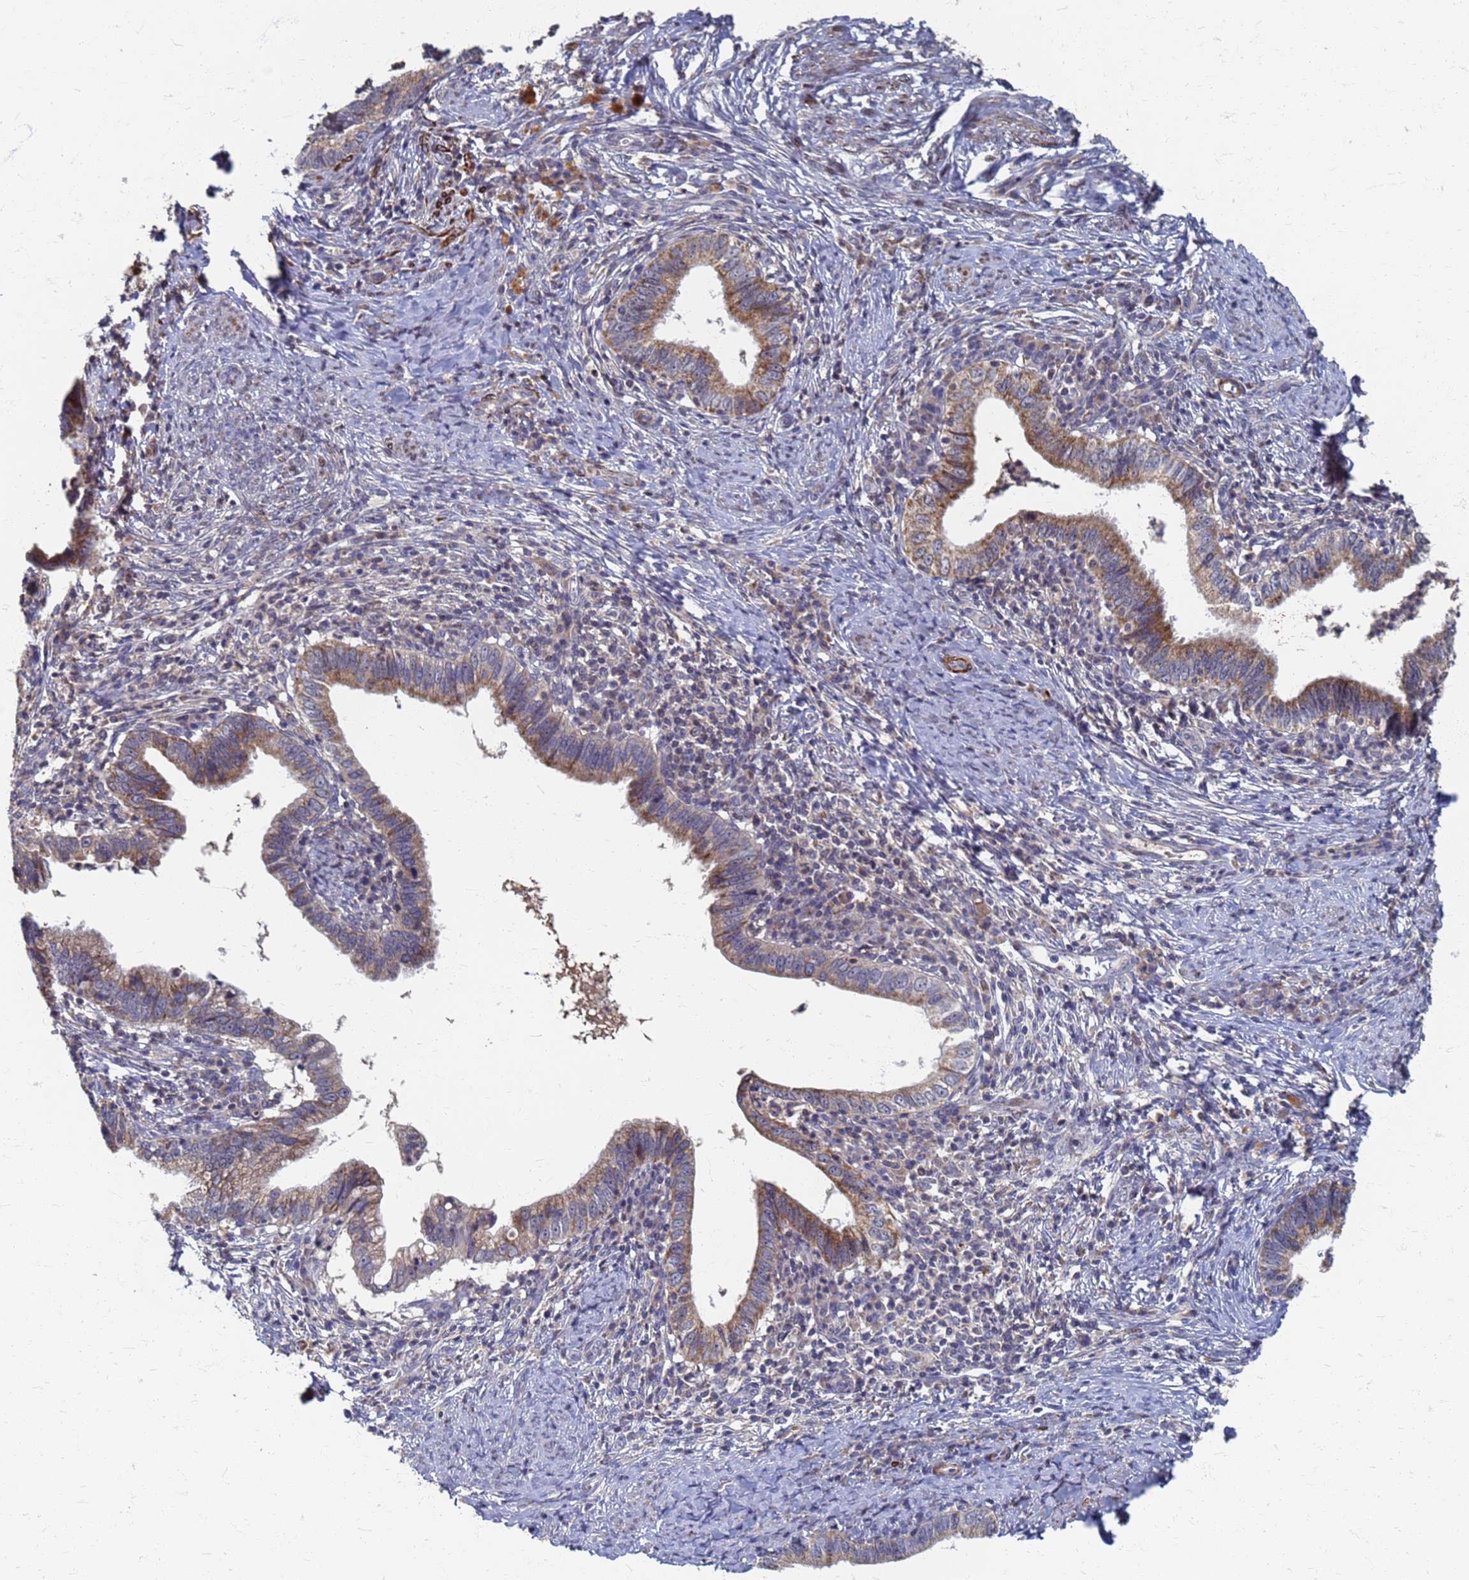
{"staining": {"intensity": "moderate", "quantity": "25%-75%", "location": "cytoplasmic/membranous"}, "tissue": "cervical cancer", "cell_type": "Tumor cells", "image_type": "cancer", "snomed": [{"axis": "morphology", "description": "Adenocarcinoma, NOS"}, {"axis": "topography", "description": "Cervix"}], "caption": "Immunohistochemical staining of cervical cancer exhibits medium levels of moderate cytoplasmic/membranous positivity in approximately 25%-75% of tumor cells.", "gene": "ATPAF1", "patient": {"sex": "female", "age": 36}}